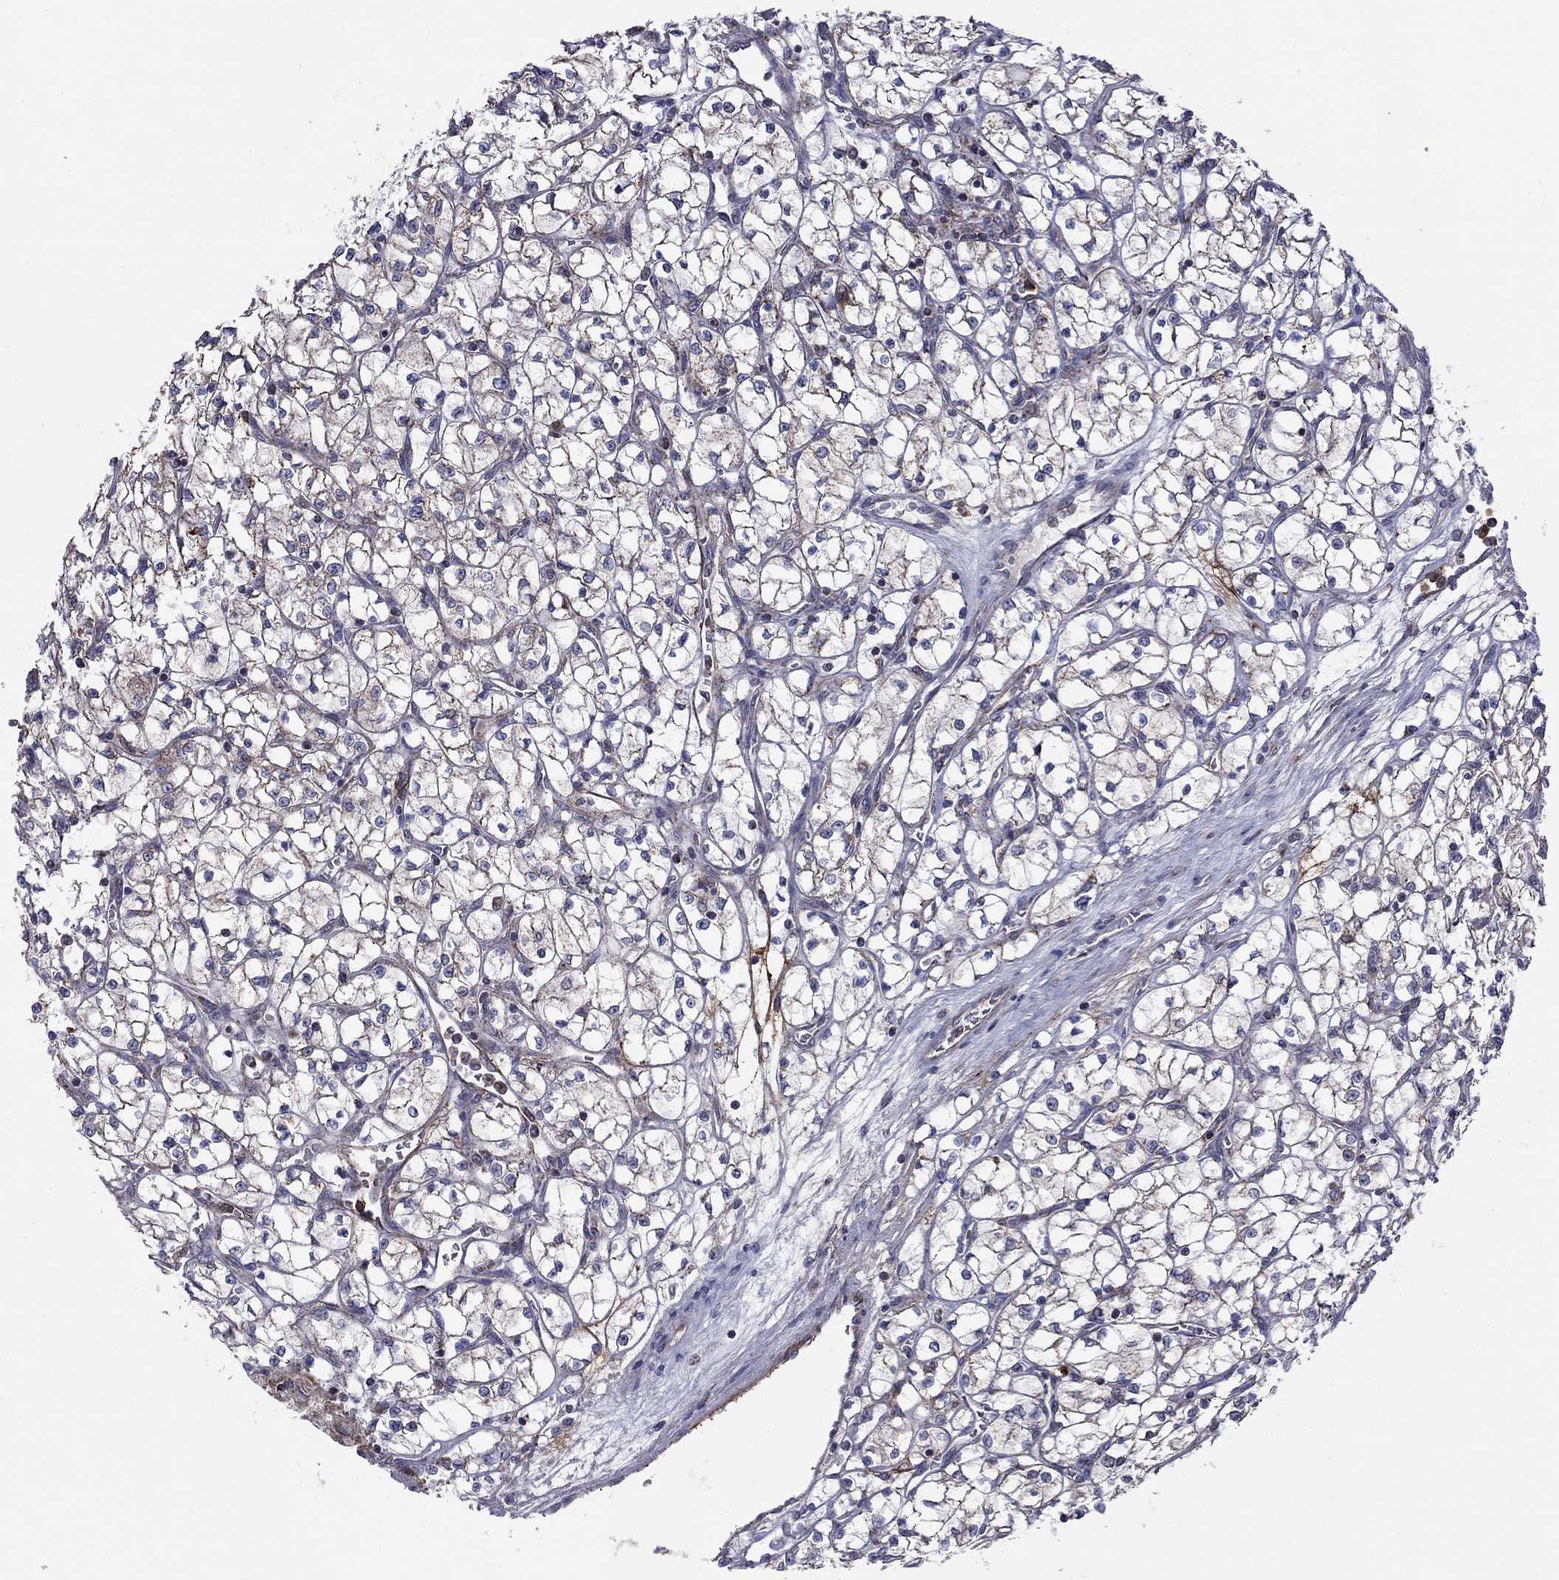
{"staining": {"intensity": "negative", "quantity": "none", "location": "none"}, "tissue": "renal cancer", "cell_type": "Tumor cells", "image_type": "cancer", "snomed": [{"axis": "morphology", "description": "Adenocarcinoma, NOS"}, {"axis": "topography", "description": "Kidney"}], "caption": "A photomicrograph of renal cancer stained for a protein shows no brown staining in tumor cells. (DAB (3,3'-diaminobenzidine) immunohistochemistry (IHC) visualized using brightfield microscopy, high magnification).", "gene": "DOP1B", "patient": {"sex": "female", "age": 64}}